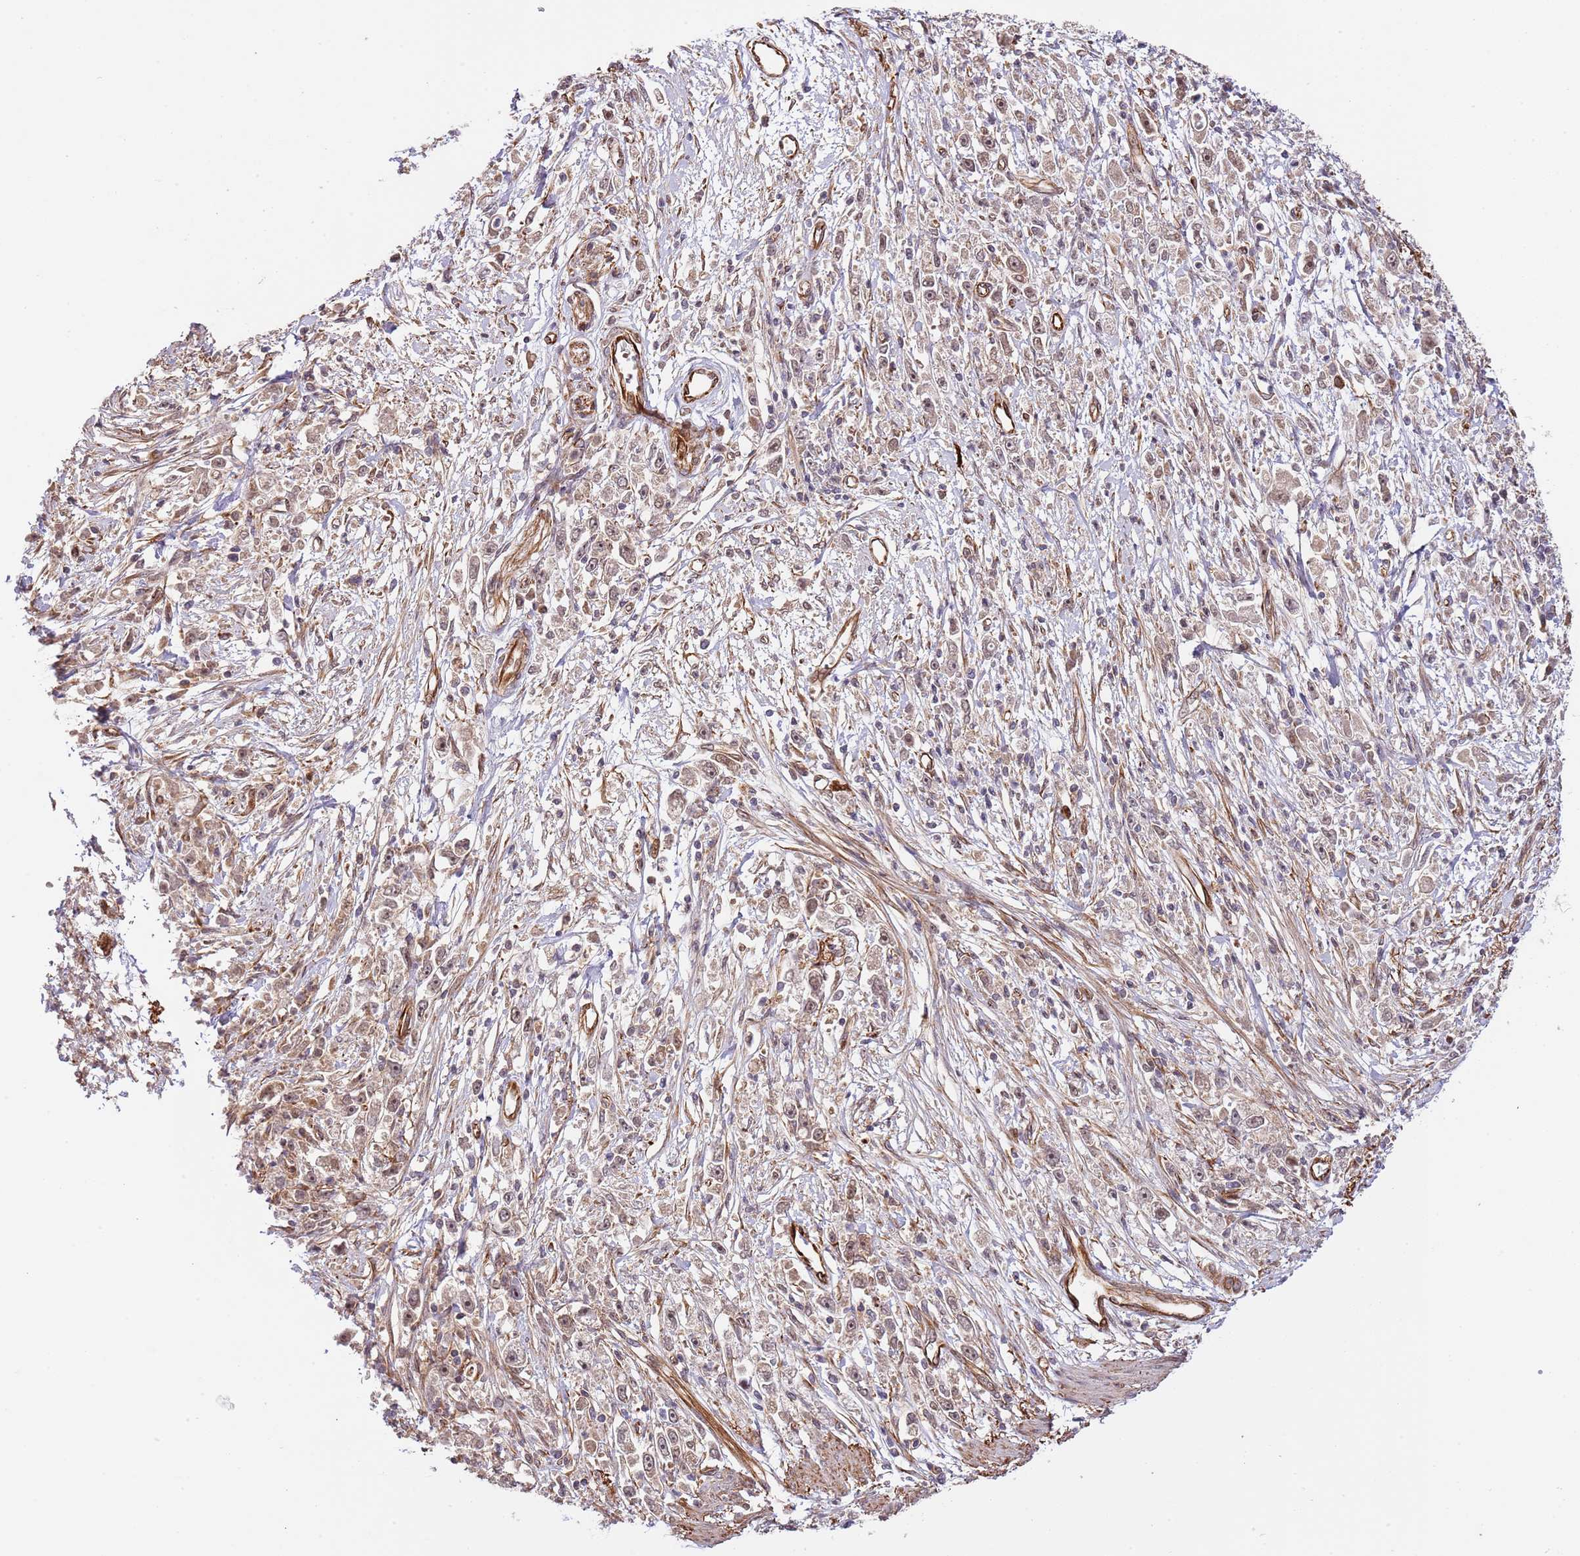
{"staining": {"intensity": "negative", "quantity": "none", "location": "none"}, "tissue": "stomach cancer", "cell_type": "Tumor cells", "image_type": "cancer", "snomed": [{"axis": "morphology", "description": "Adenocarcinoma, NOS"}, {"axis": "topography", "description": "Stomach"}], "caption": "Stomach adenocarcinoma was stained to show a protein in brown. There is no significant staining in tumor cells.", "gene": "NEK3", "patient": {"sex": "female", "age": 59}}